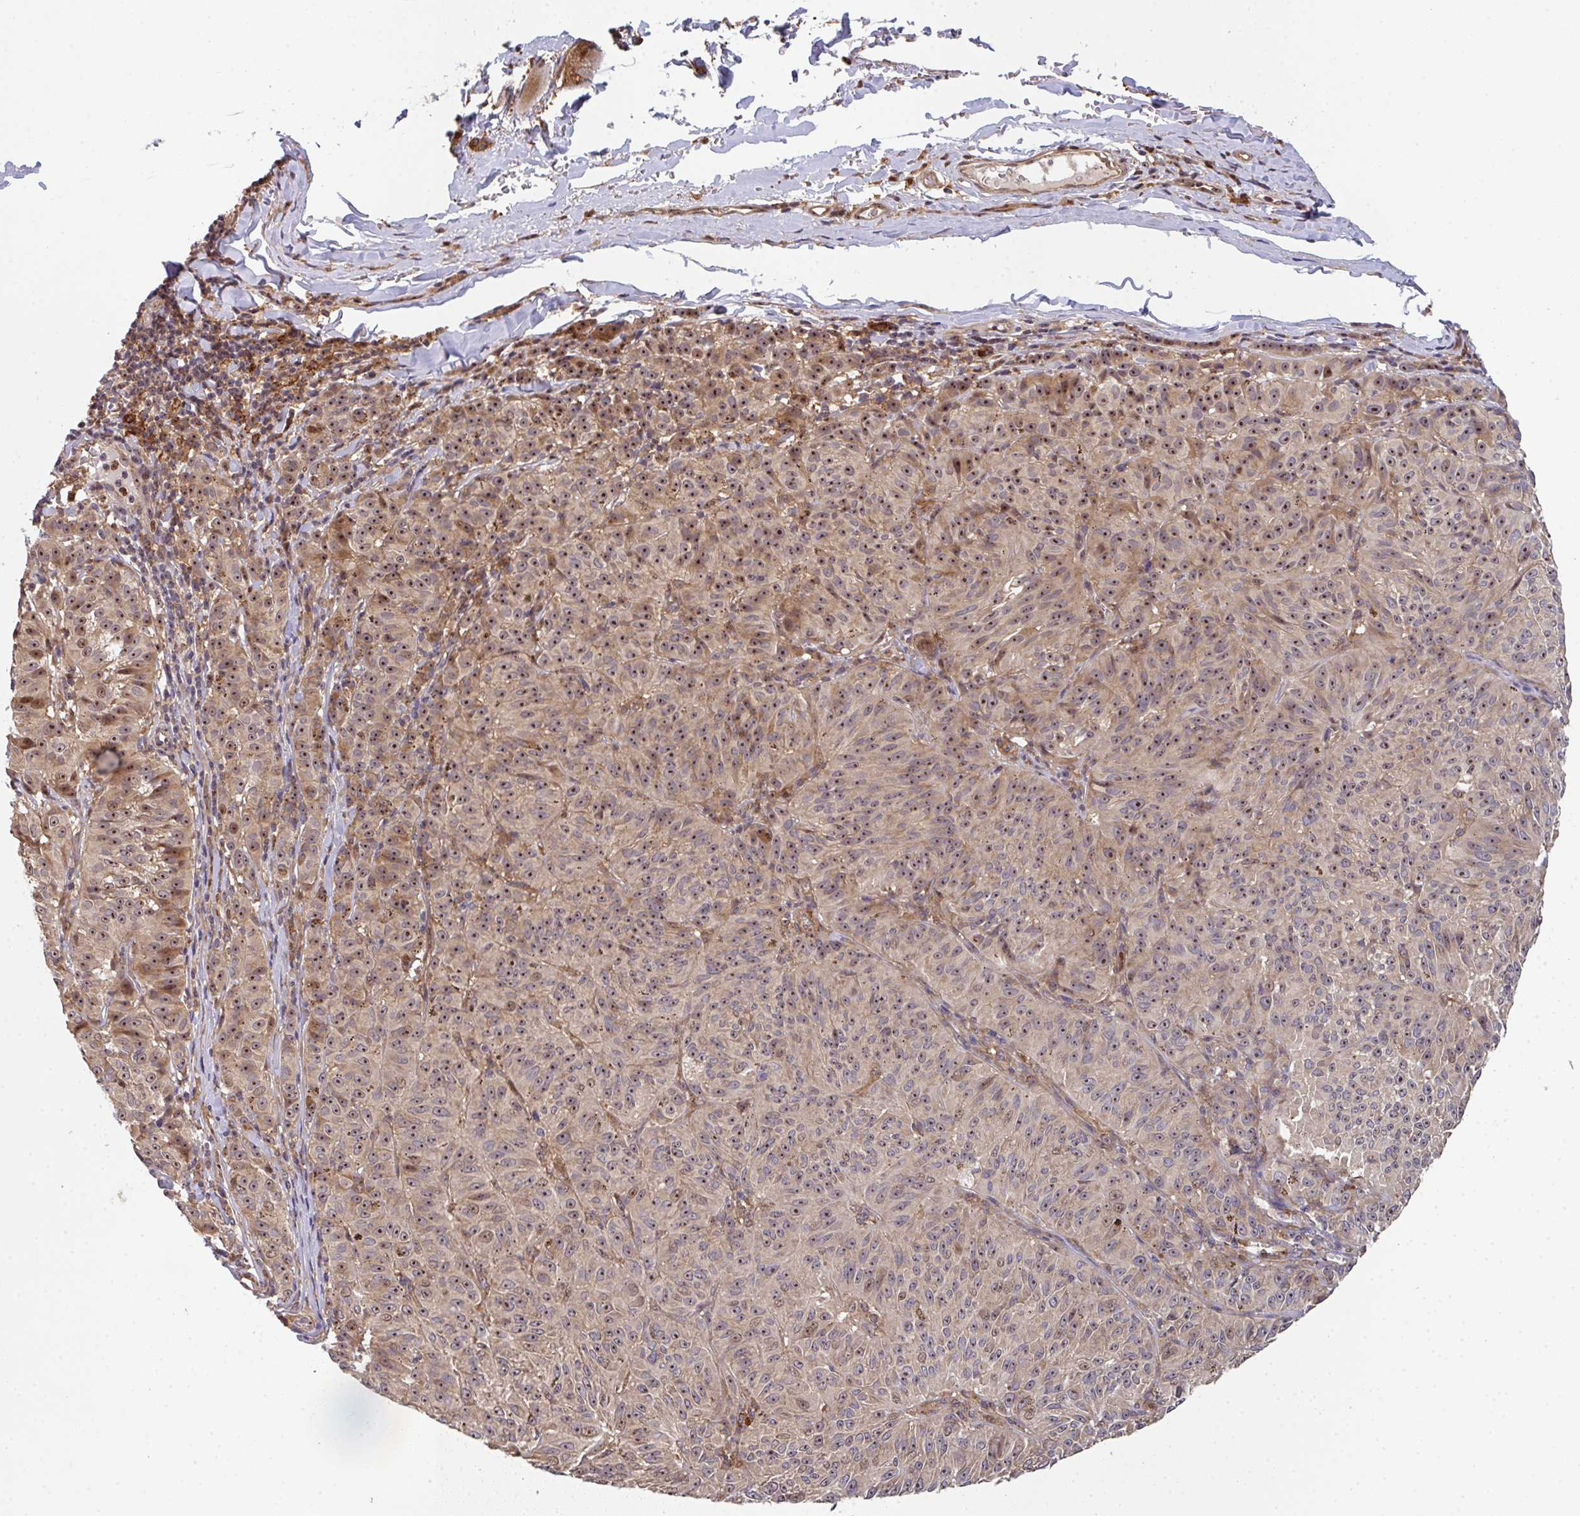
{"staining": {"intensity": "moderate", "quantity": ">75%", "location": "cytoplasmic/membranous,nuclear"}, "tissue": "melanoma", "cell_type": "Tumor cells", "image_type": "cancer", "snomed": [{"axis": "morphology", "description": "Malignant melanoma, NOS"}, {"axis": "topography", "description": "Skin"}], "caption": "Human malignant melanoma stained with a protein marker displays moderate staining in tumor cells.", "gene": "SIMC1", "patient": {"sex": "female", "age": 72}}